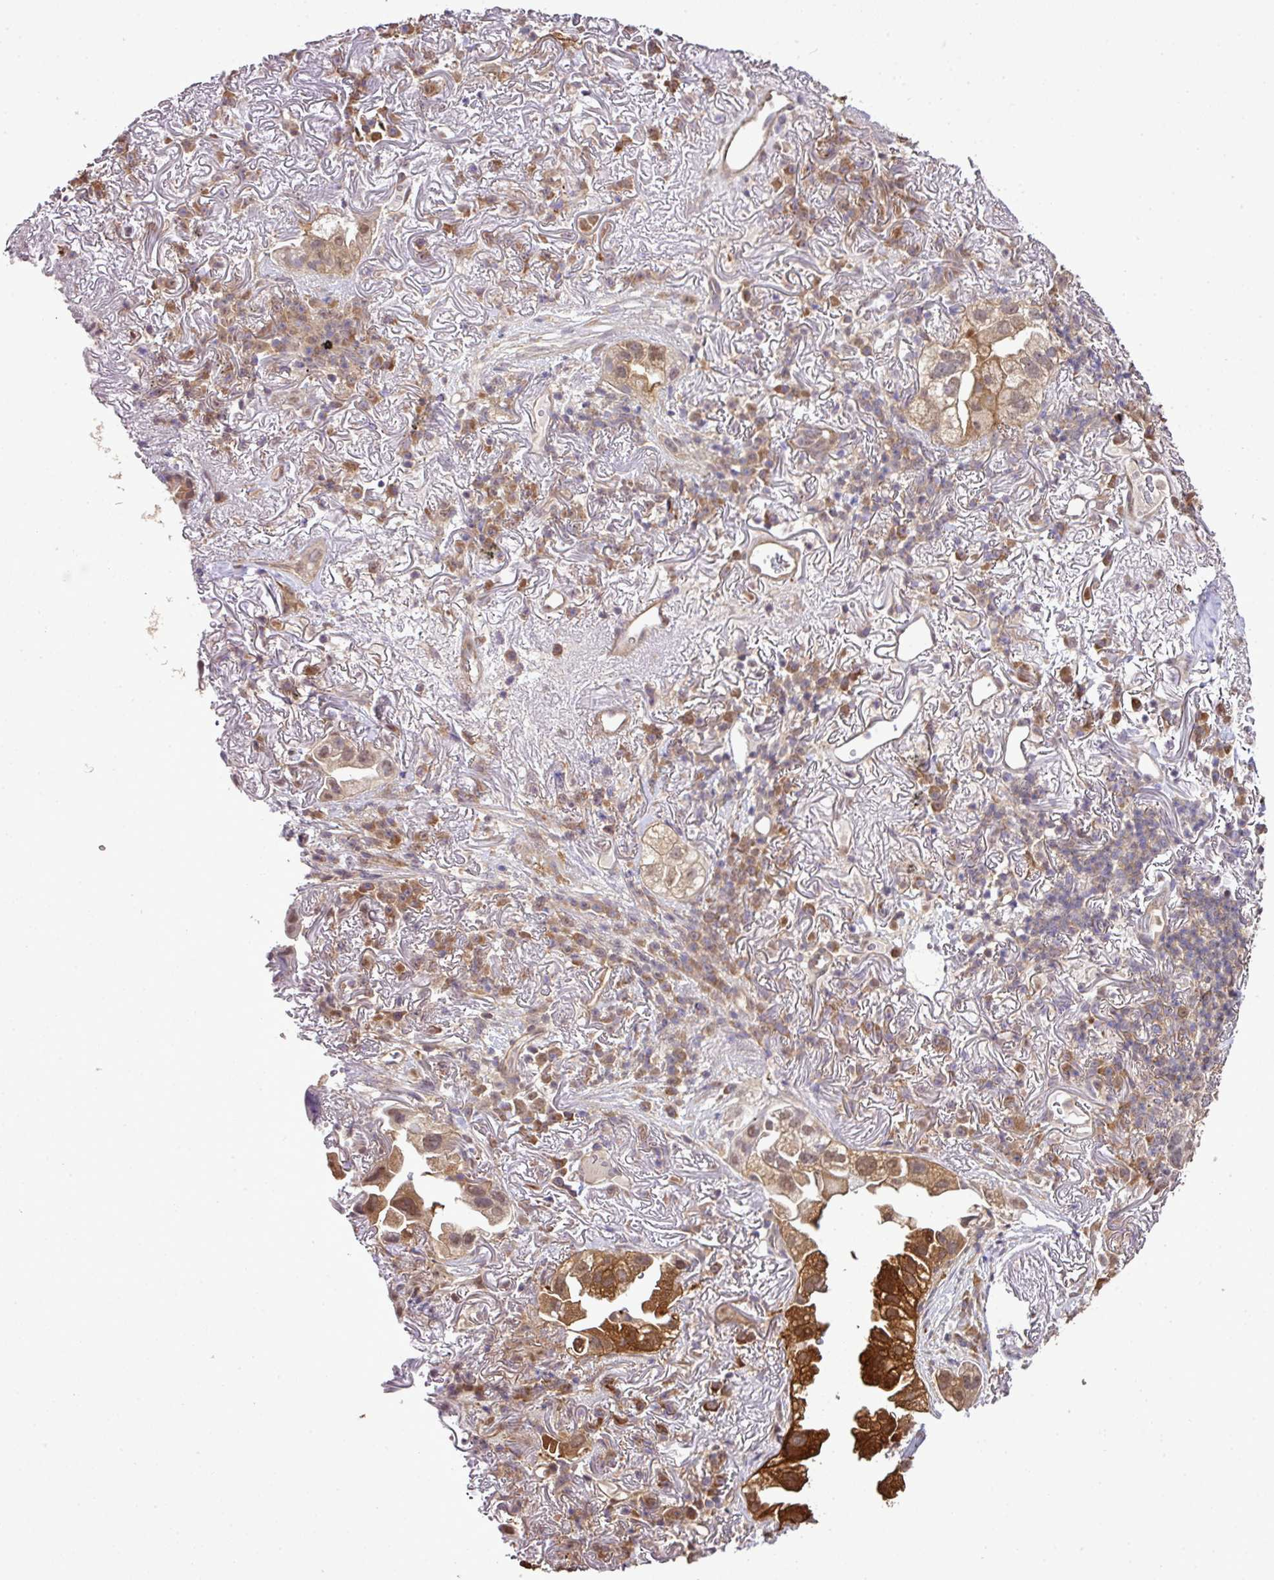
{"staining": {"intensity": "strong", "quantity": "25%-75%", "location": "cytoplasmic/membranous"}, "tissue": "lung cancer", "cell_type": "Tumor cells", "image_type": "cancer", "snomed": [{"axis": "morphology", "description": "Adenocarcinoma, NOS"}, {"axis": "topography", "description": "Lung"}], "caption": "The micrograph shows a brown stain indicating the presence of a protein in the cytoplasmic/membranous of tumor cells in lung cancer.", "gene": "TMEM107", "patient": {"sex": "female", "age": 69}}